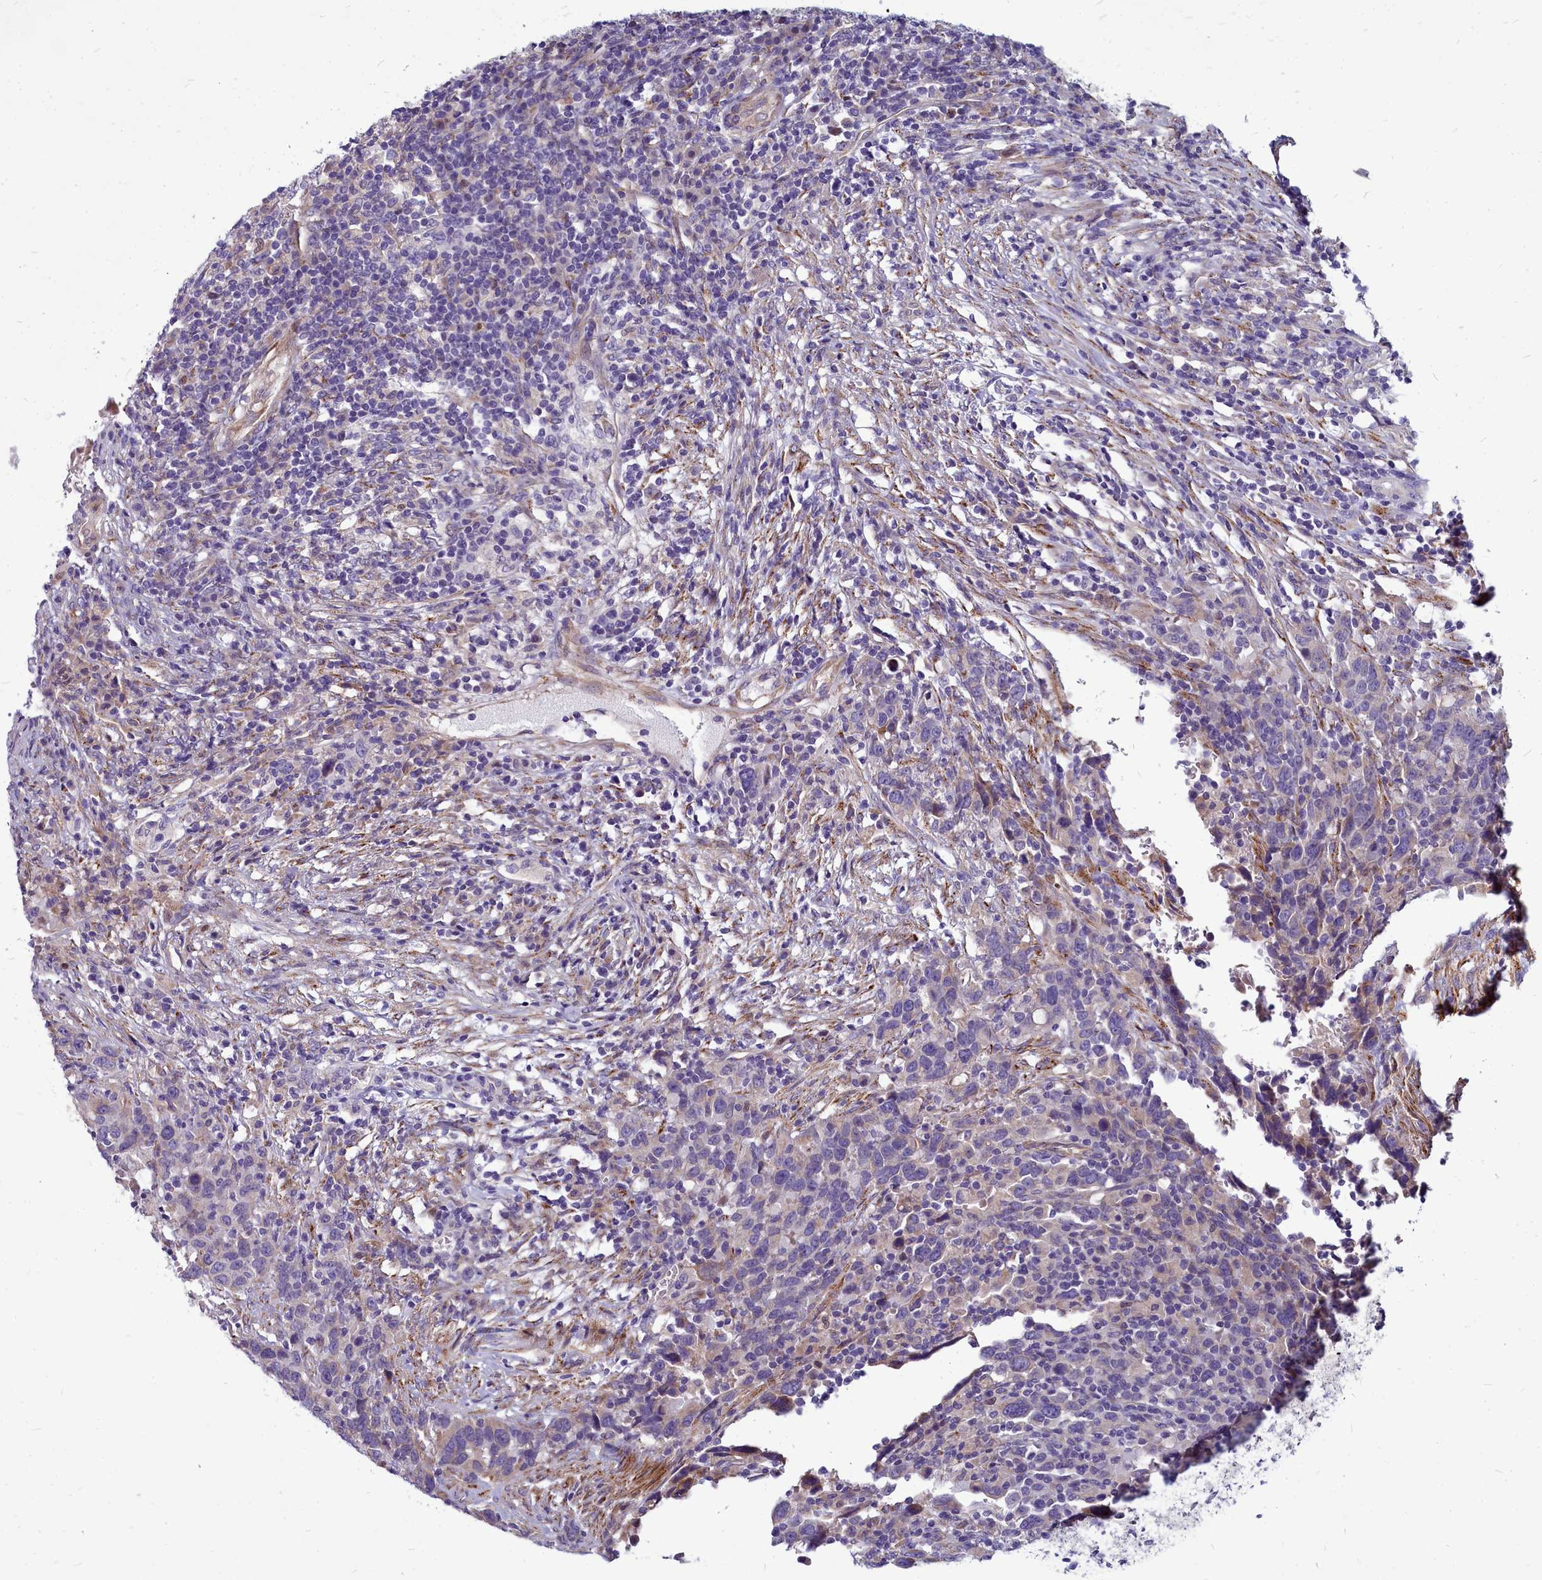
{"staining": {"intensity": "negative", "quantity": "none", "location": "none"}, "tissue": "urothelial cancer", "cell_type": "Tumor cells", "image_type": "cancer", "snomed": [{"axis": "morphology", "description": "Urothelial carcinoma, High grade"}, {"axis": "topography", "description": "Urinary bladder"}], "caption": "Tumor cells show no significant expression in urothelial cancer. (DAB (3,3'-diaminobenzidine) immunohistochemistry (IHC), high magnification).", "gene": "SMPD4", "patient": {"sex": "male", "age": 61}}